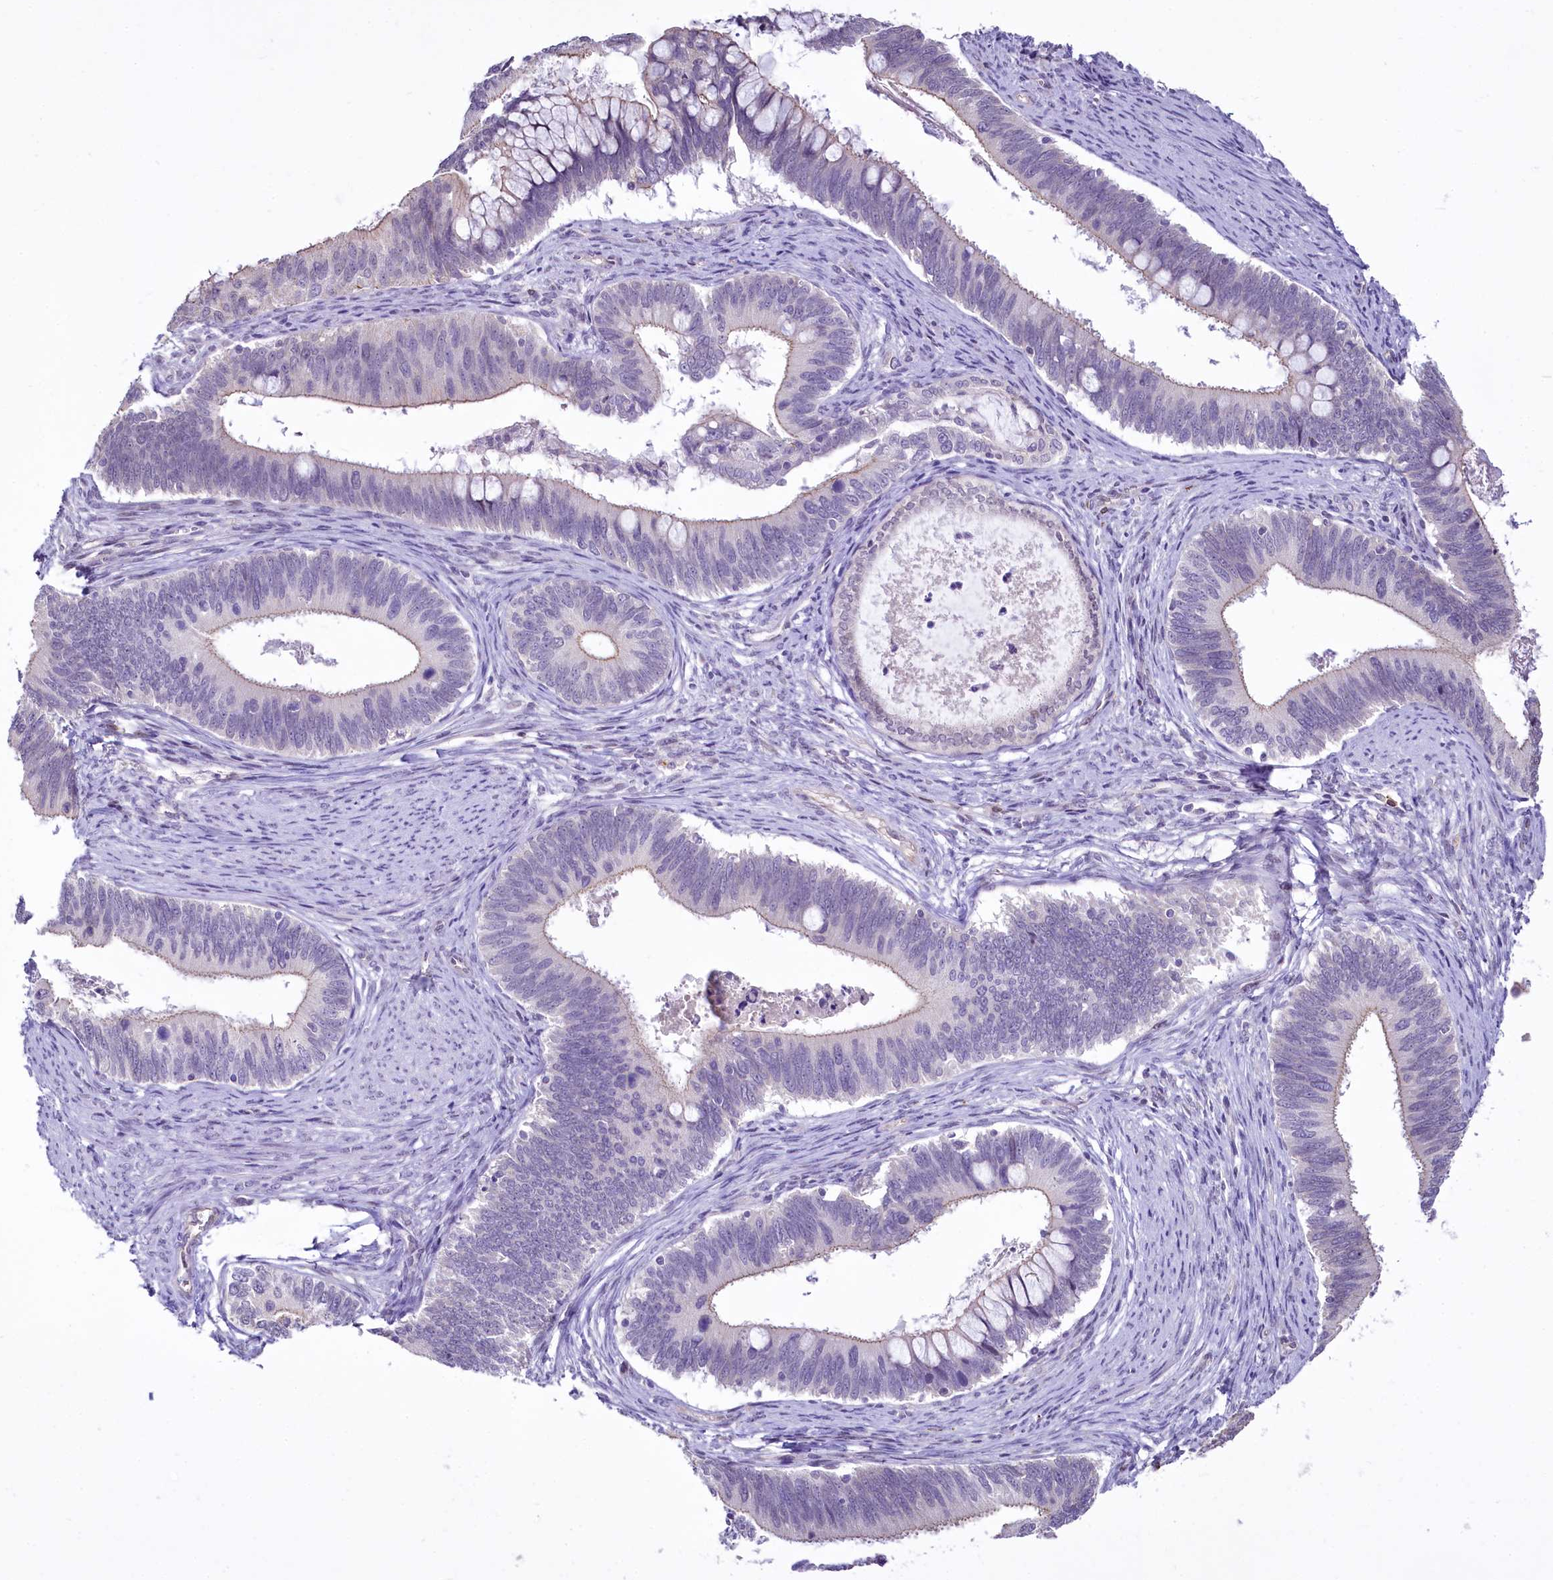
{"staining": {"intensity": "weak", "quantity": "<25%", "location": "cytoplasmic/membranous"}, "tissue": "cervical cancer", "cell_type": "Tumor cells", "image_type": "cancer", "snomed": [{"axis": "morphology", "description": "Adenocarcinoma, NOS"}, {"axis": "topography", "description": "Cervix"}], "caption": "Protein analysis of cervical adenocarcinoma reveals no significant positivity in tumor cells.", "gene": "BANK1", "patient": {"sex": "female", "age": 42}}